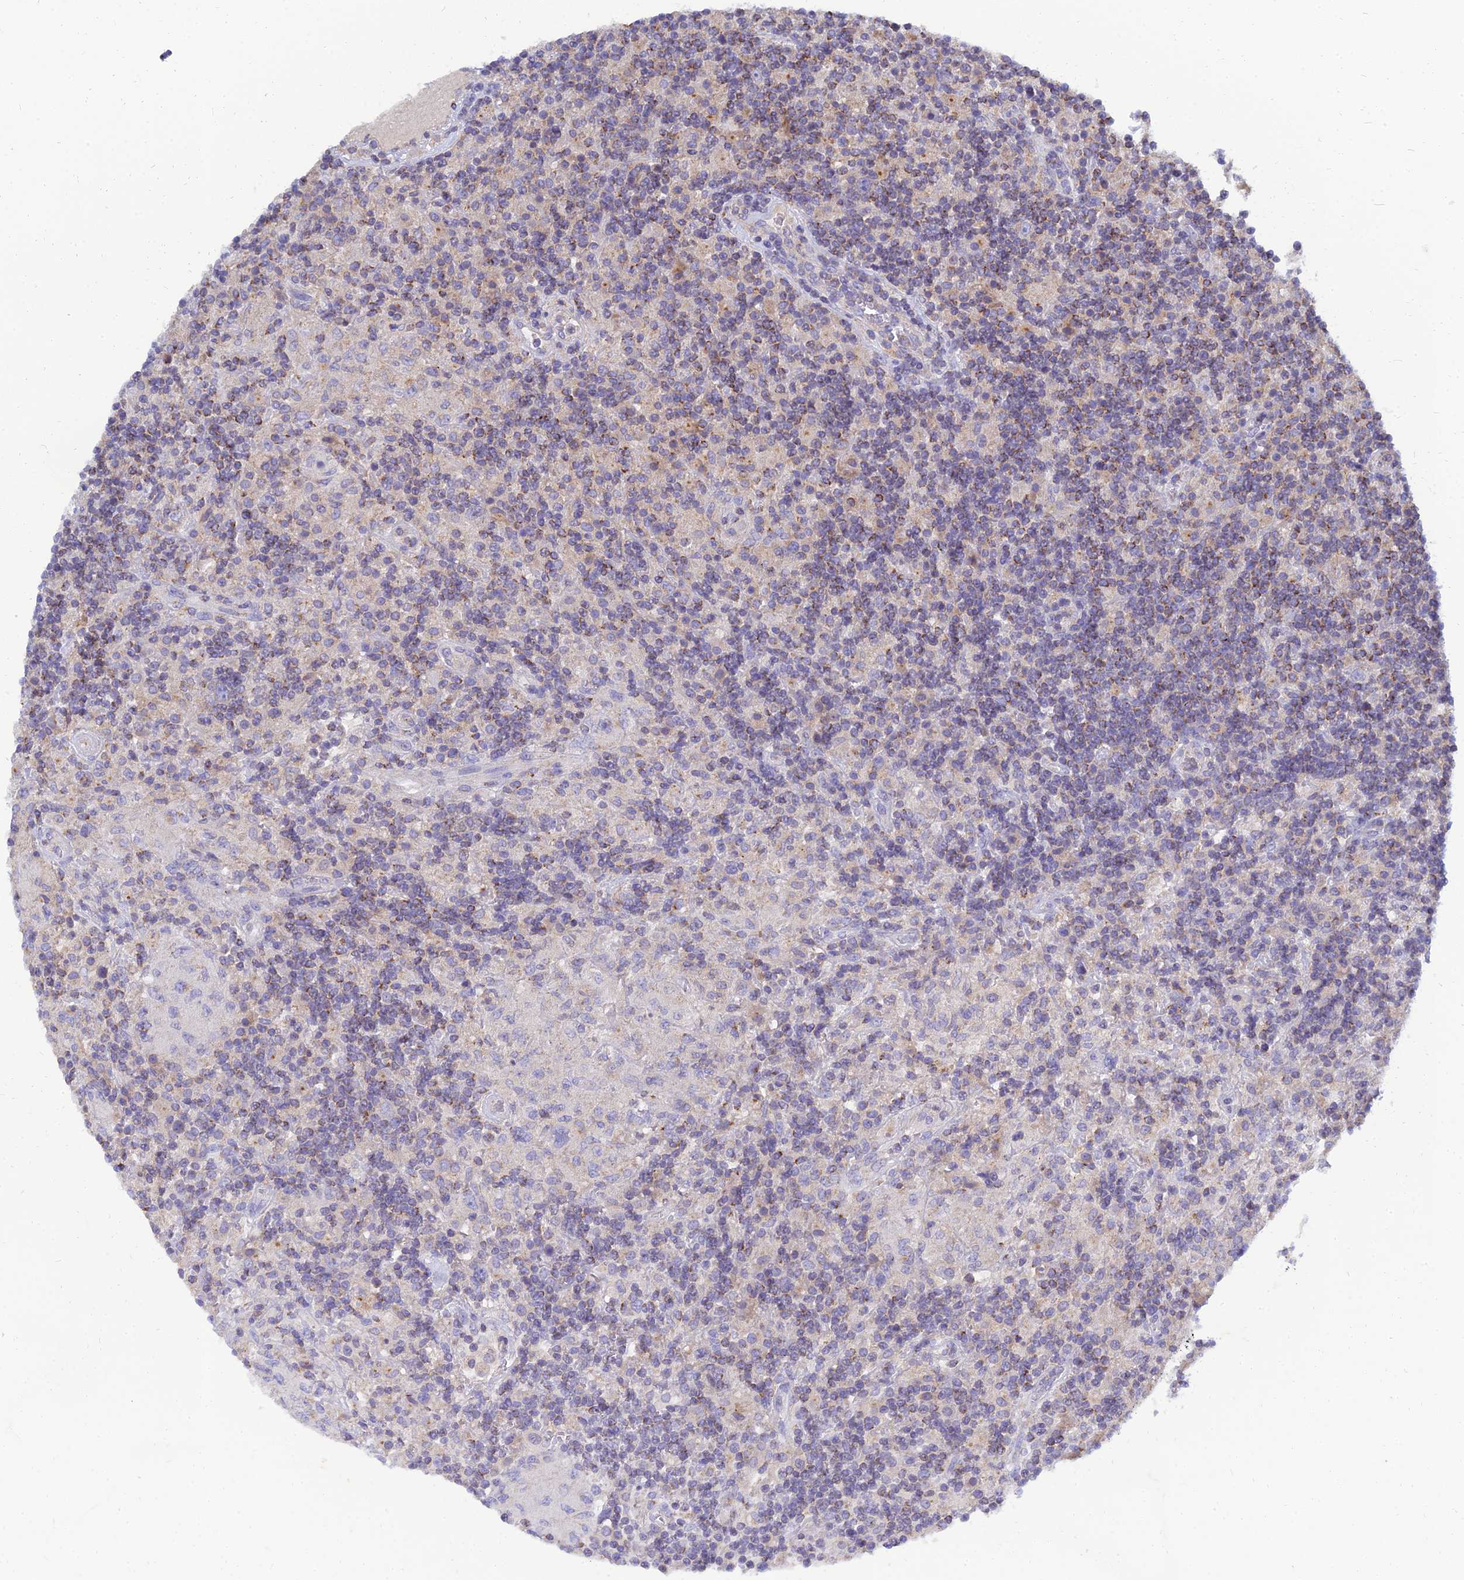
{"staining": {"intensity": "moderate", "quantity": "<25%", "location": "cytoplasmic/membranous"}, "tissue": "lymphoma", "cell_type": "Tumor cells", "image_type": "cancer", "snomed": [{"axis": "morphology", "description": "Hodgkin's disease, NOS"}, {"axis": "topography", "description": "Lymph node"}], "caption": "Lymphoma tissue displays moderate cytoplasmic/membranous positivity in approximately <25% of tumor cells, visualized by immunohistochemistry. (brown staining indicates protein expression, while blue staining denotes nuclei).", "gene": "NPY", "patient": {"sex": "male", "age": 70}}